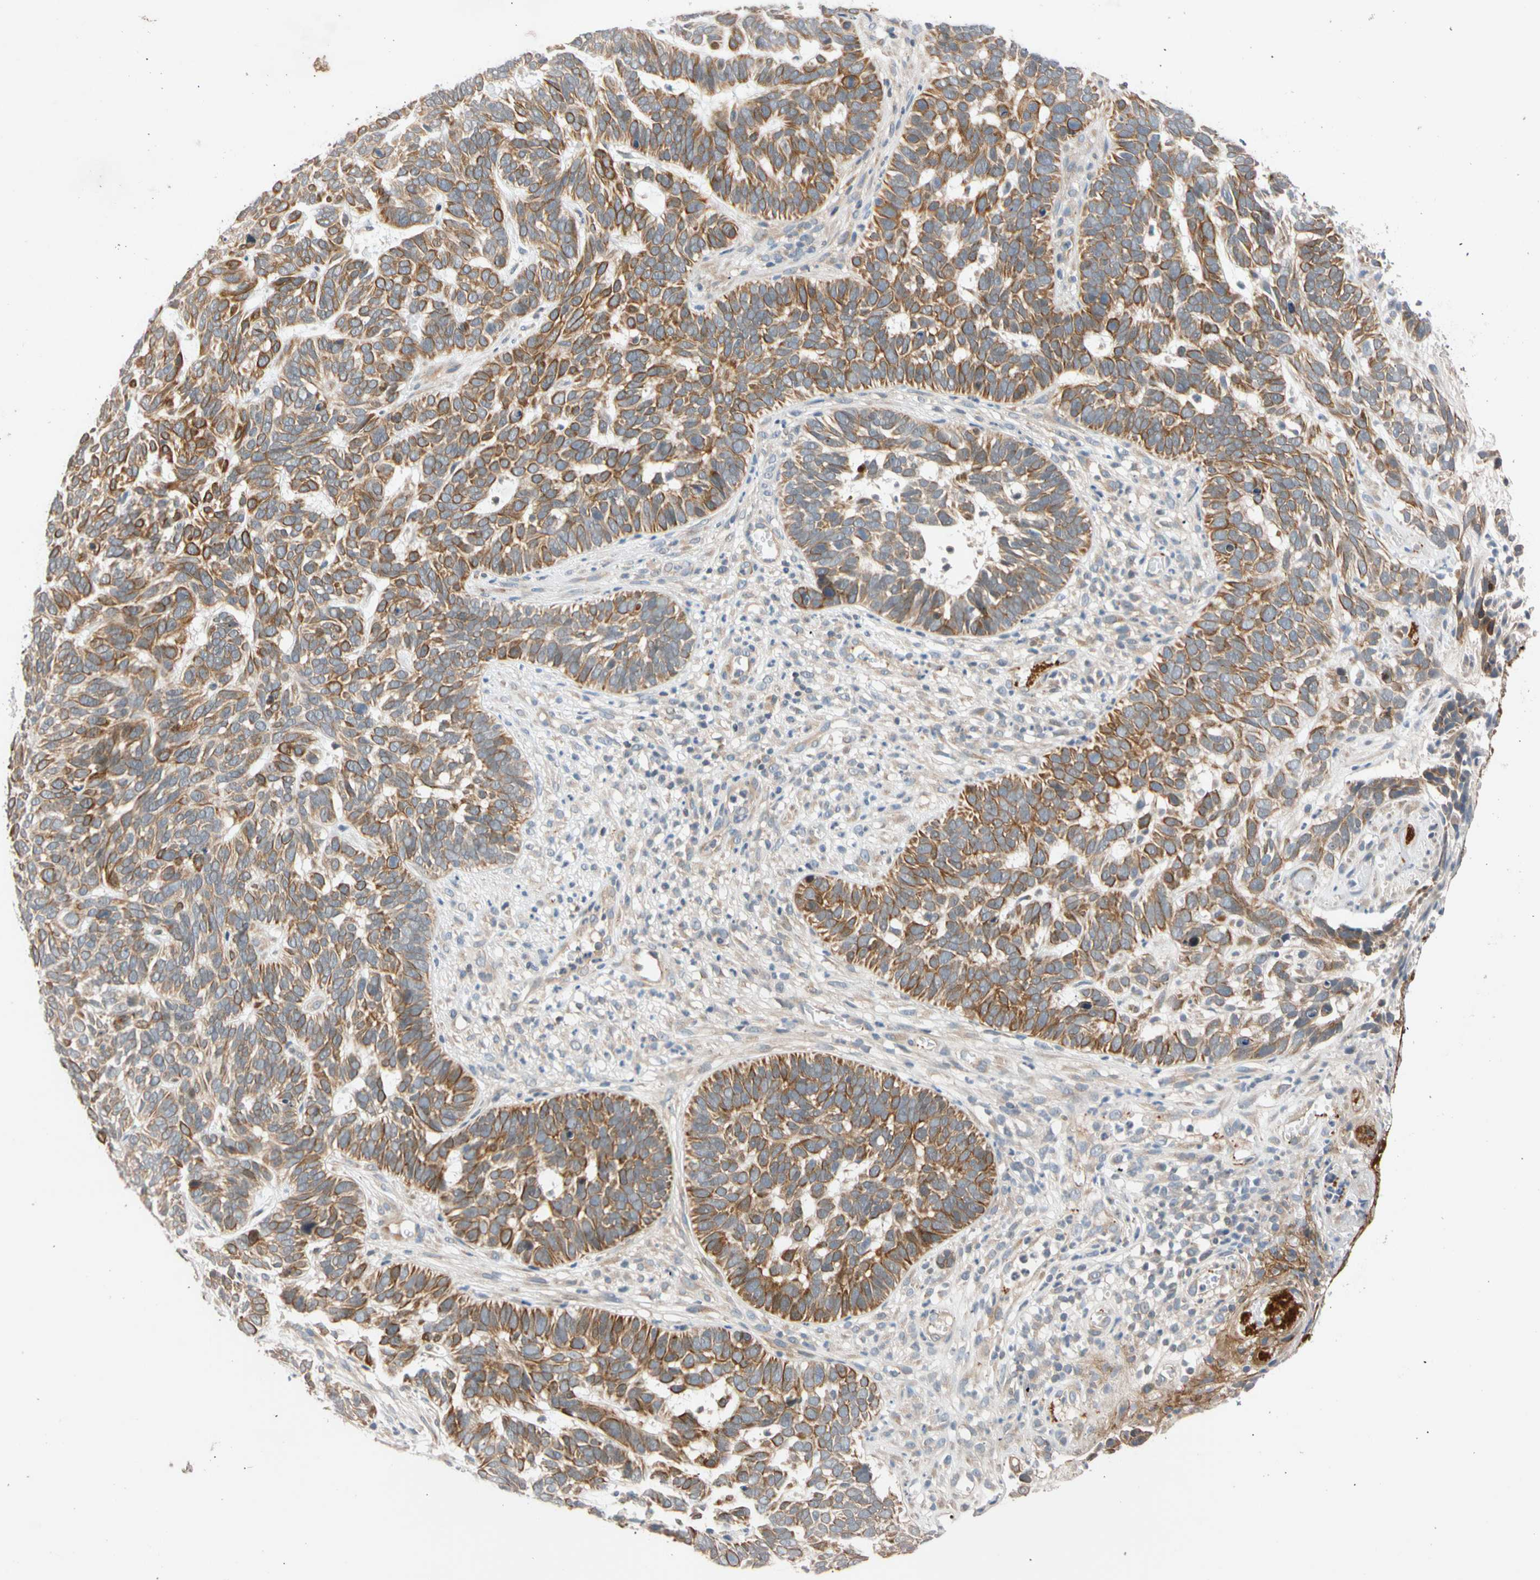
{"staining": {"intensity": "moderate", "quantity": ">75%", "location": "cytoplasmic/membranous"}, "tissue": "skin cancer", "cell_type": "Tumor cells", "image_type": "cancer", "snomed": [{"axis": "morphology", "description": "Basal cell carcinoma"}, {"axis": "topography", "description": "Skin"}], "caption": "DAB (3,3'-diaminobenzidine) immunohistochemical staining of skin cancer reveals moderate cytoplasmic/membranous protein staining in approximately >75% of tumor cells.", "gene": "CNST", "patient": {"sex": "male", "age": 87}}